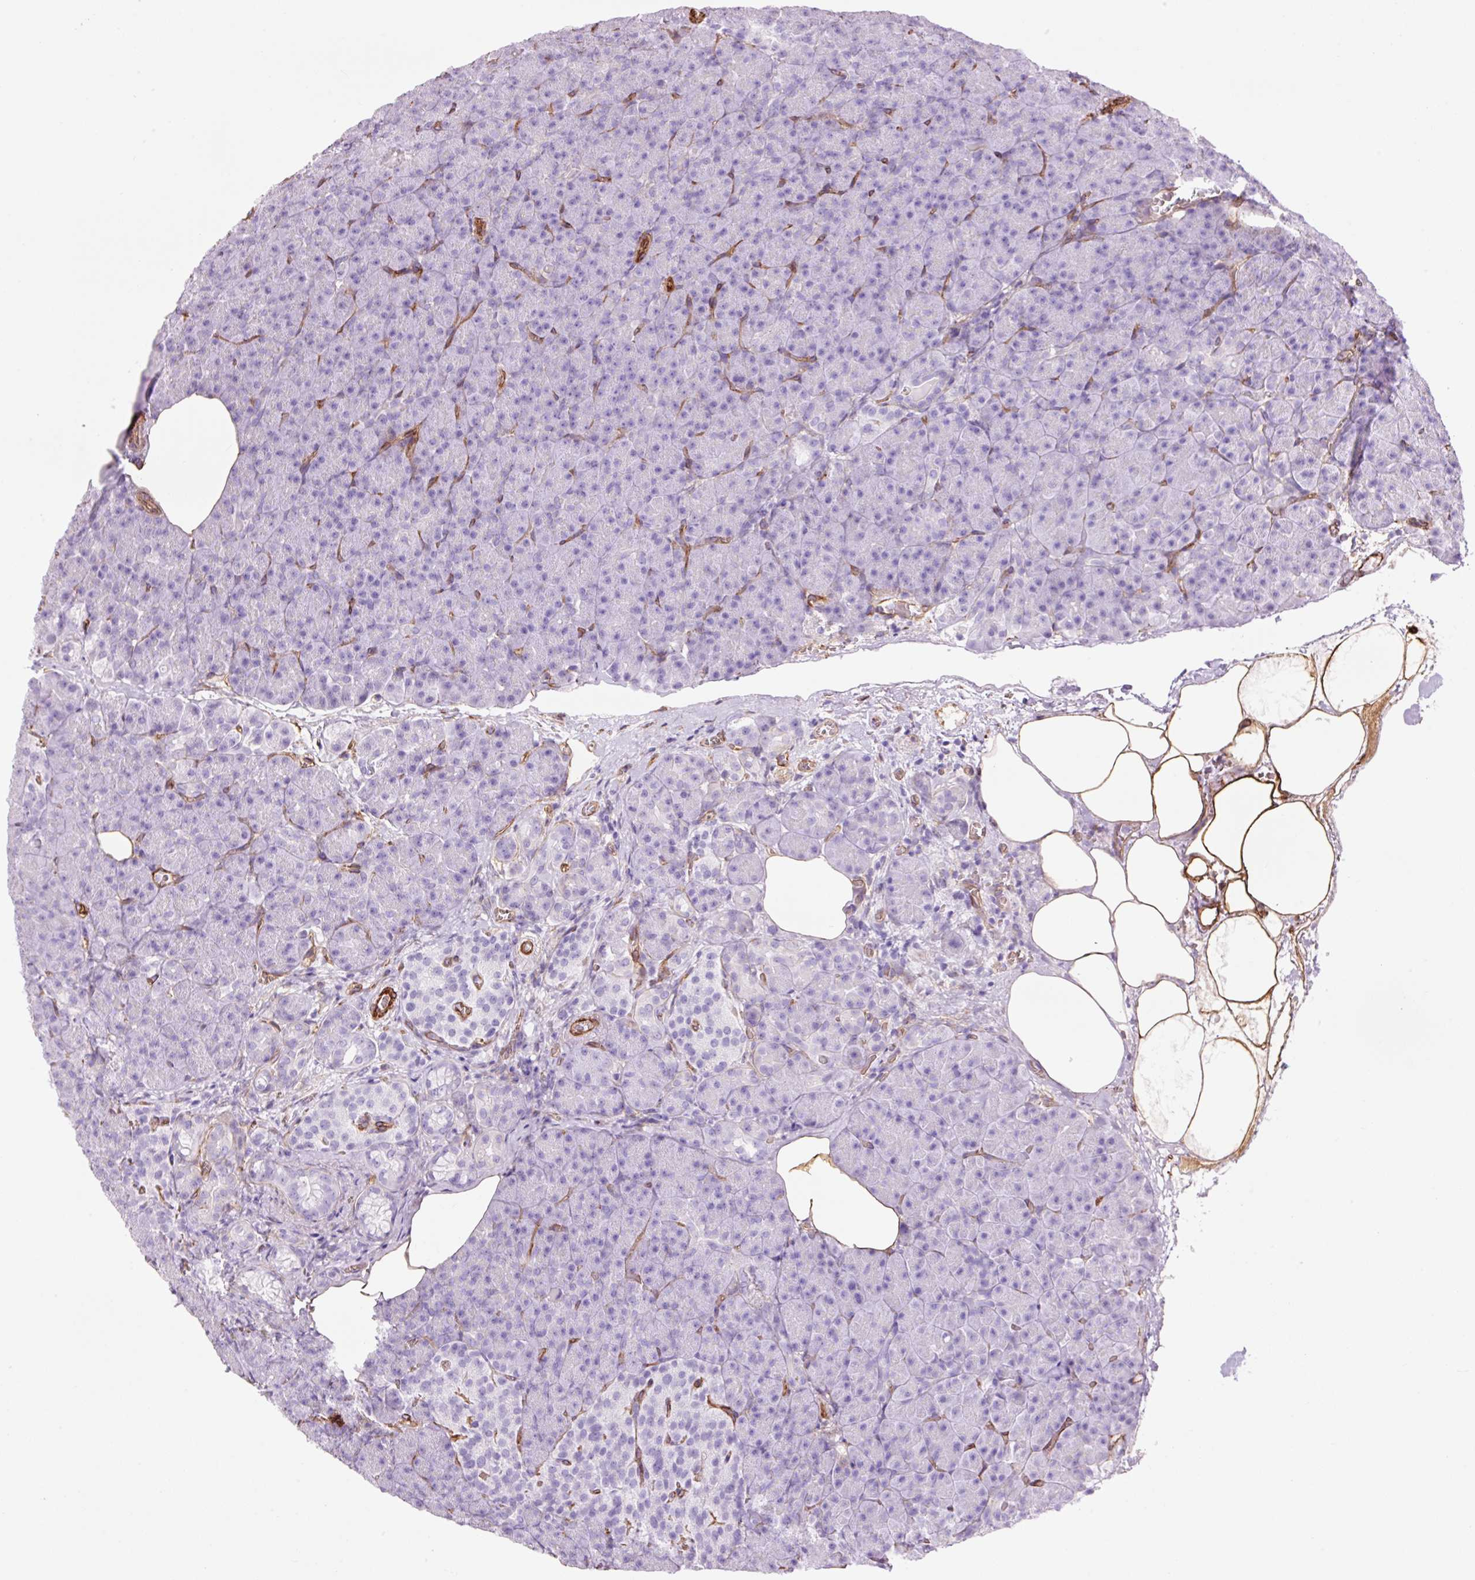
{"staining": {"intensity": "weak", "quantity": "<25%", "location": "cytoplasmic/membranous"}, "tissue": "pancreas", "cell_type": "Exocrine glandular cells", "image_type": "normal", "snomed": [{"axis": "morphology", "description": "Normal tissue, NOS"}, {"axis": "topography", "description": "Pancreas"}], "caption": "A micrograph of pancreas stained for a protein reveals no brown staining in exocrine glandular cells. Brightfield microscopy of immunohistochemistry stained with DAB (3,3'-diaminobenzidine) (brown) and hematoxylin (blue), captured at high magnification.", "gene": "CAV1", "patient": {"sex": "female", "age": 74}}